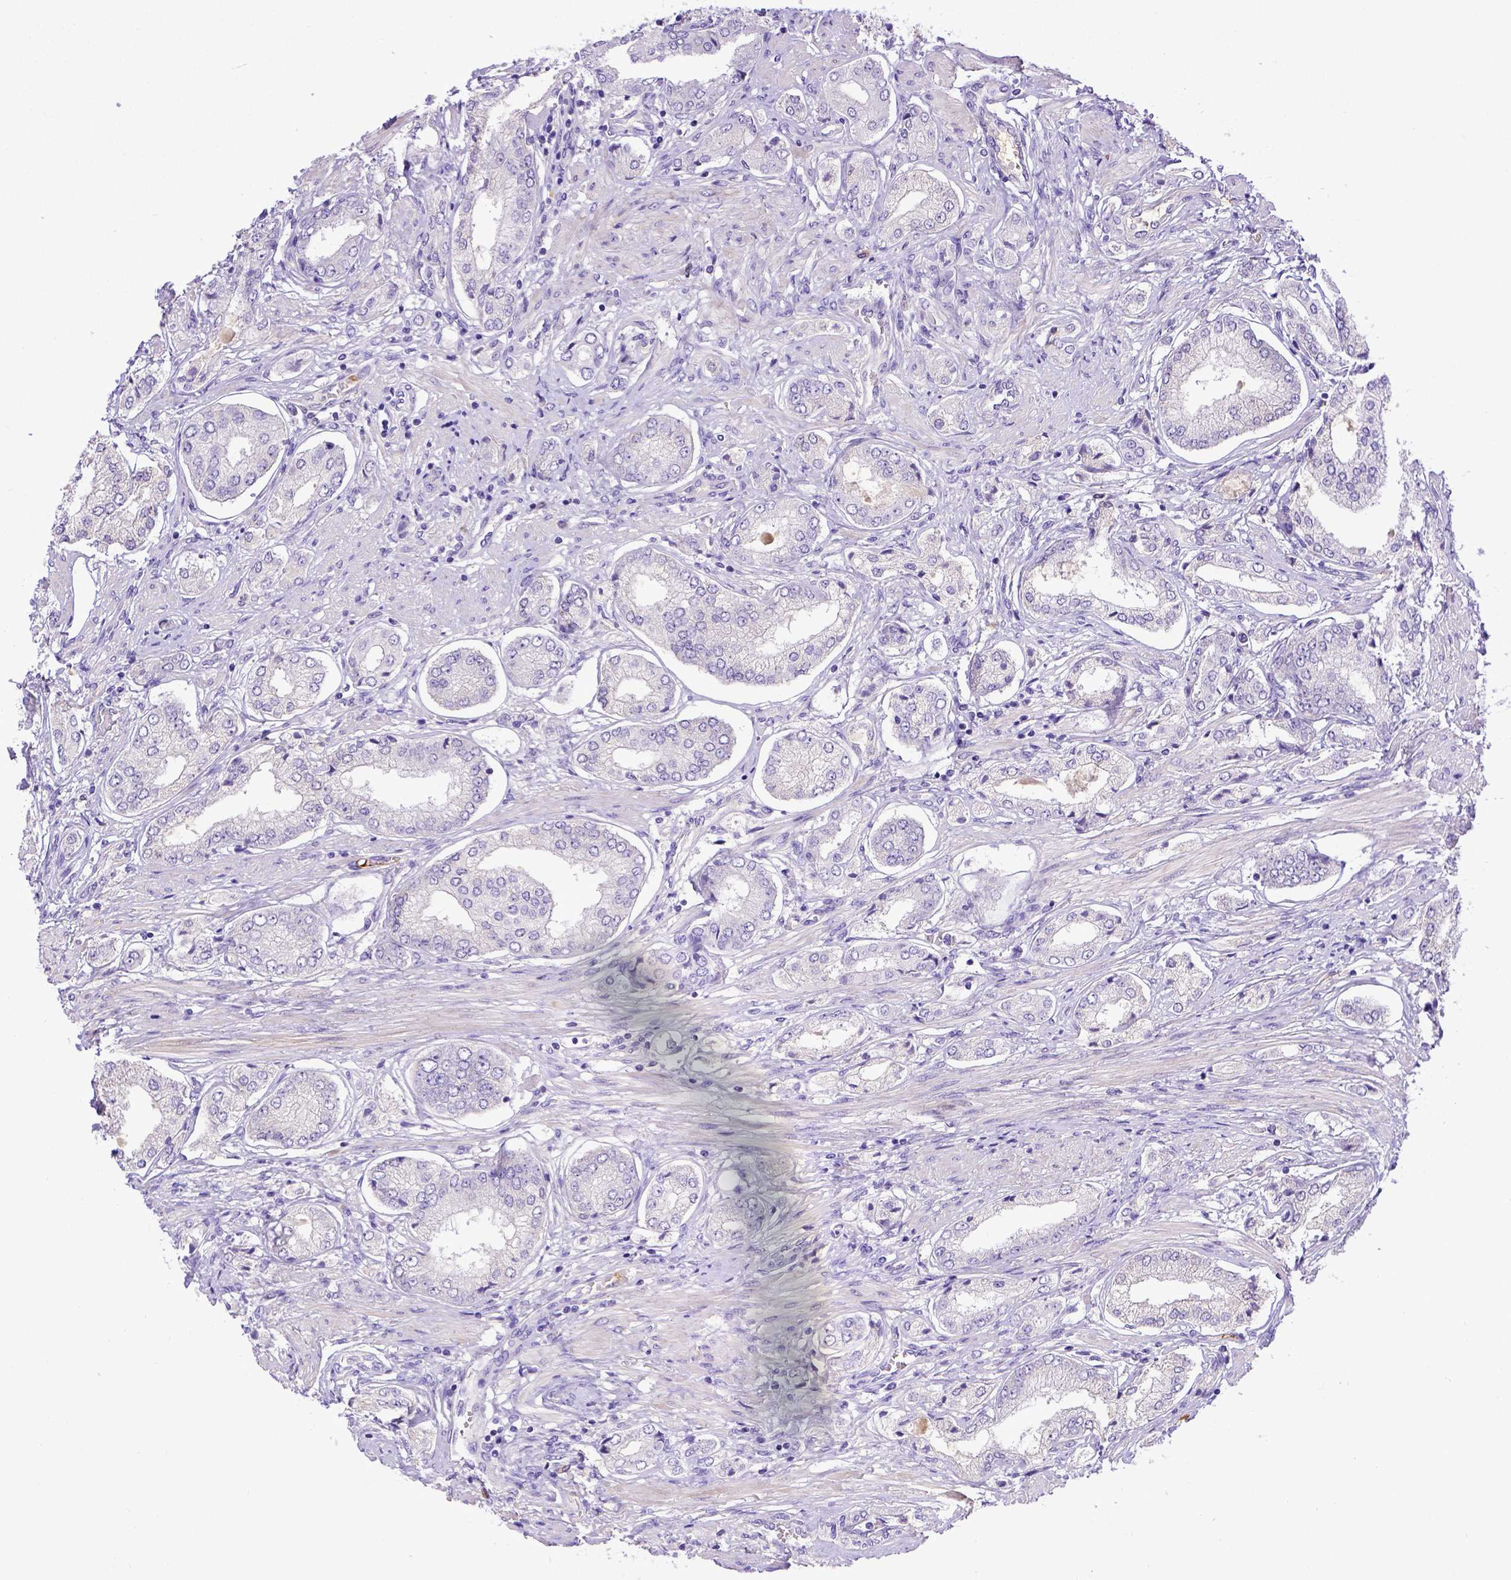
{"staining": {"intensity": "negative", "quantity": "none", "location": "none"}, "tissue": "prostate cancer", "cell_type": "Tumor cells", "image_type": "cancer", "snomed": [{"axis": "morphology", "description": "Adenocarcinoma, NOS"}, {"axis": "topography", "description": "Prostate"}], "caption": "Prostate cancer (adenocarcinoma) stained for a protein using immunohistochemistry exhibits no staining tumor cells.", "gene": "CFAP300", "patient": {"sex": "male", "age": 63}}